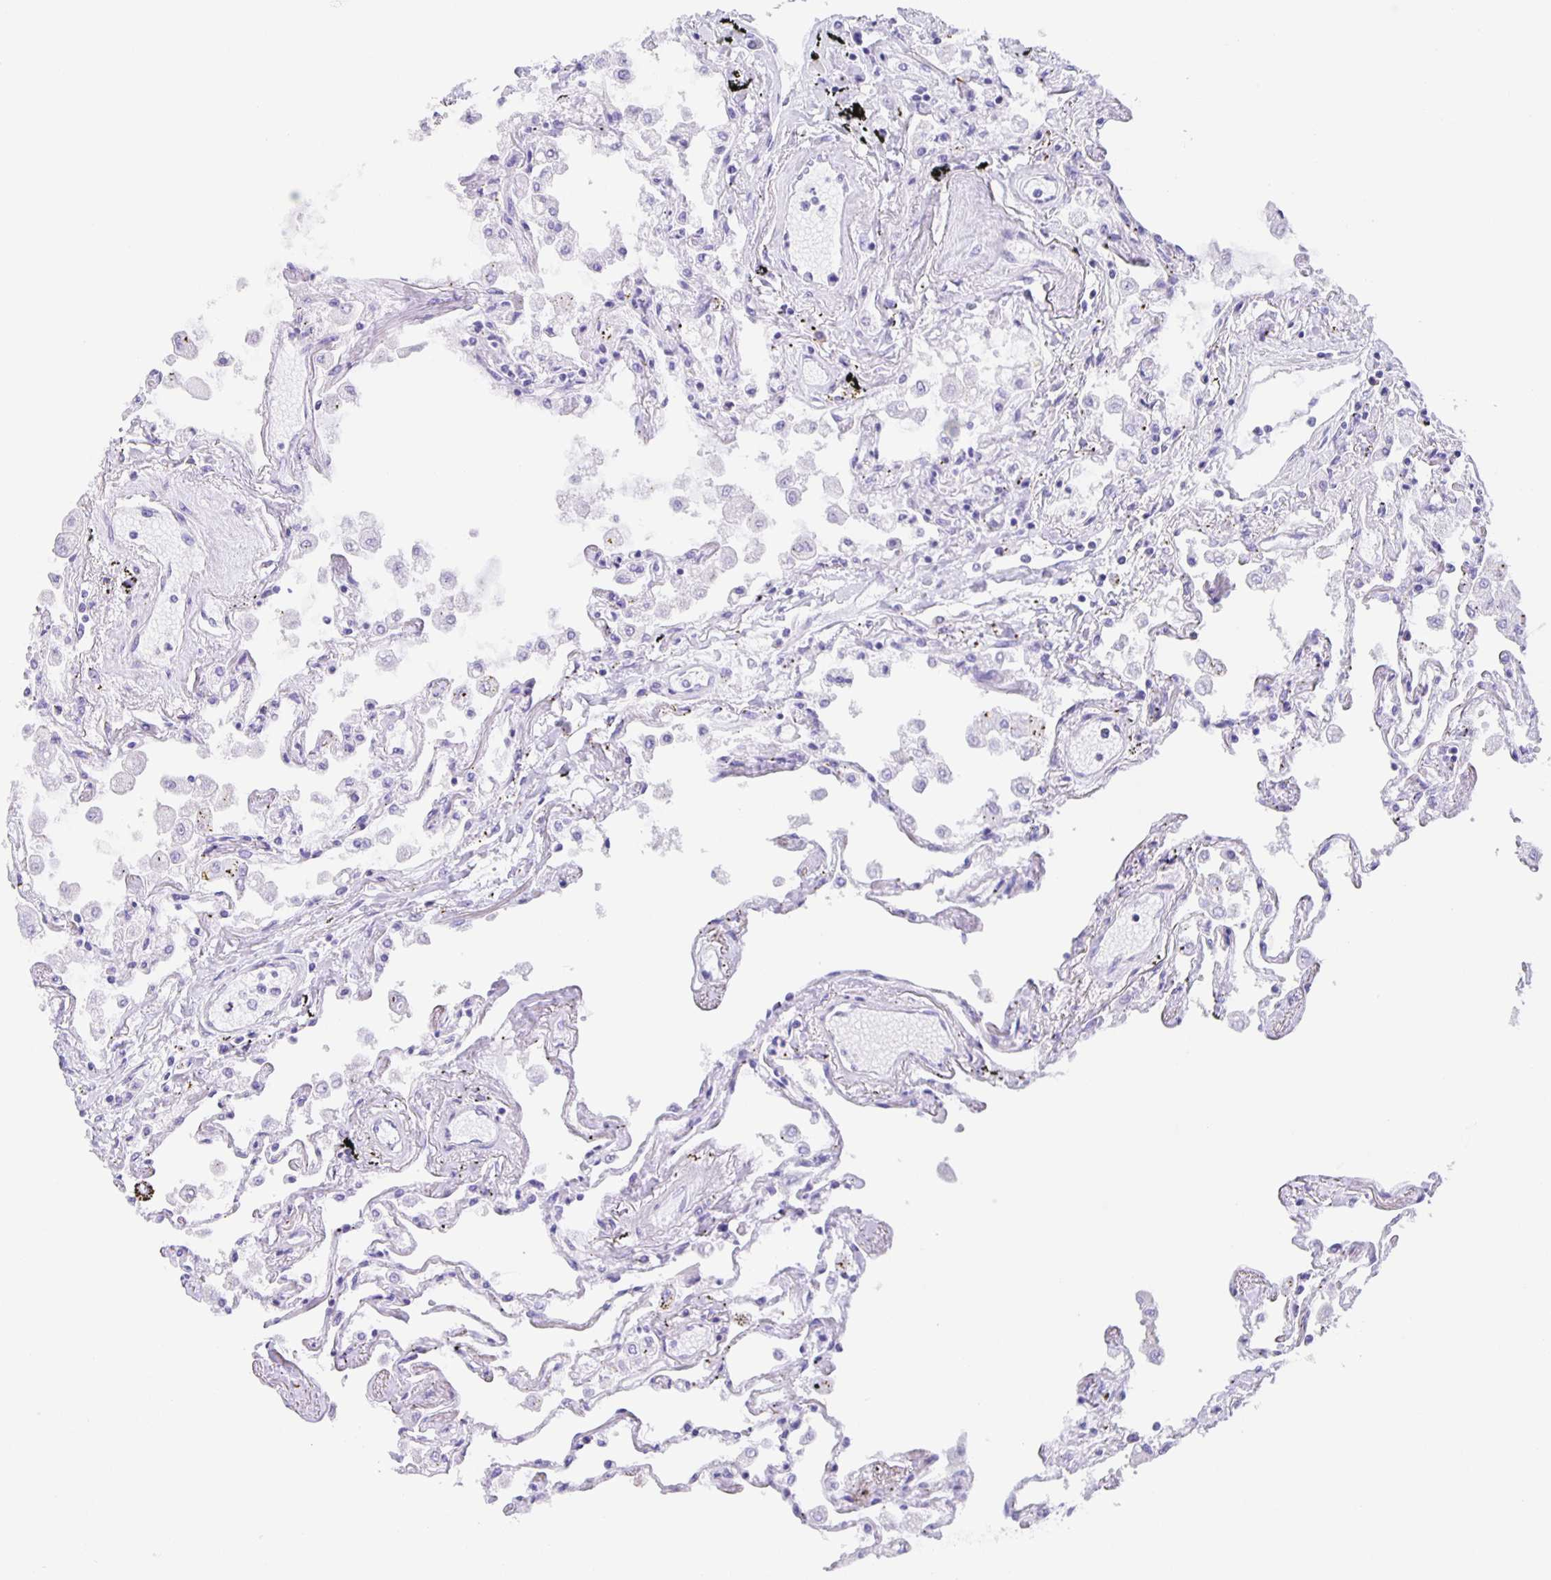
{"staining": {"intensity": "negative", "quantity": "none", "location": "none"}, "tissue": "lung", "cell_type": "Alveolar cells", "image_type": "normal", "snomed": [{"axis": "morphology", "description": "Normal tissue, NOS"}, {"axis": "morphology", "description": "Adenocarcinoma, NOS"}, {"axis": "topography", "description": "Cartilage tissue"}, {"axis": "topography", "description": "Lung"}], "caption": "There is no significant expression in alveolar cells of lung. (DAB immunohistochemistry (IHC) with hematoxylin counter stain).", "gene": "GUCA2A", "patient": {"sex": "female", "age": 67}}